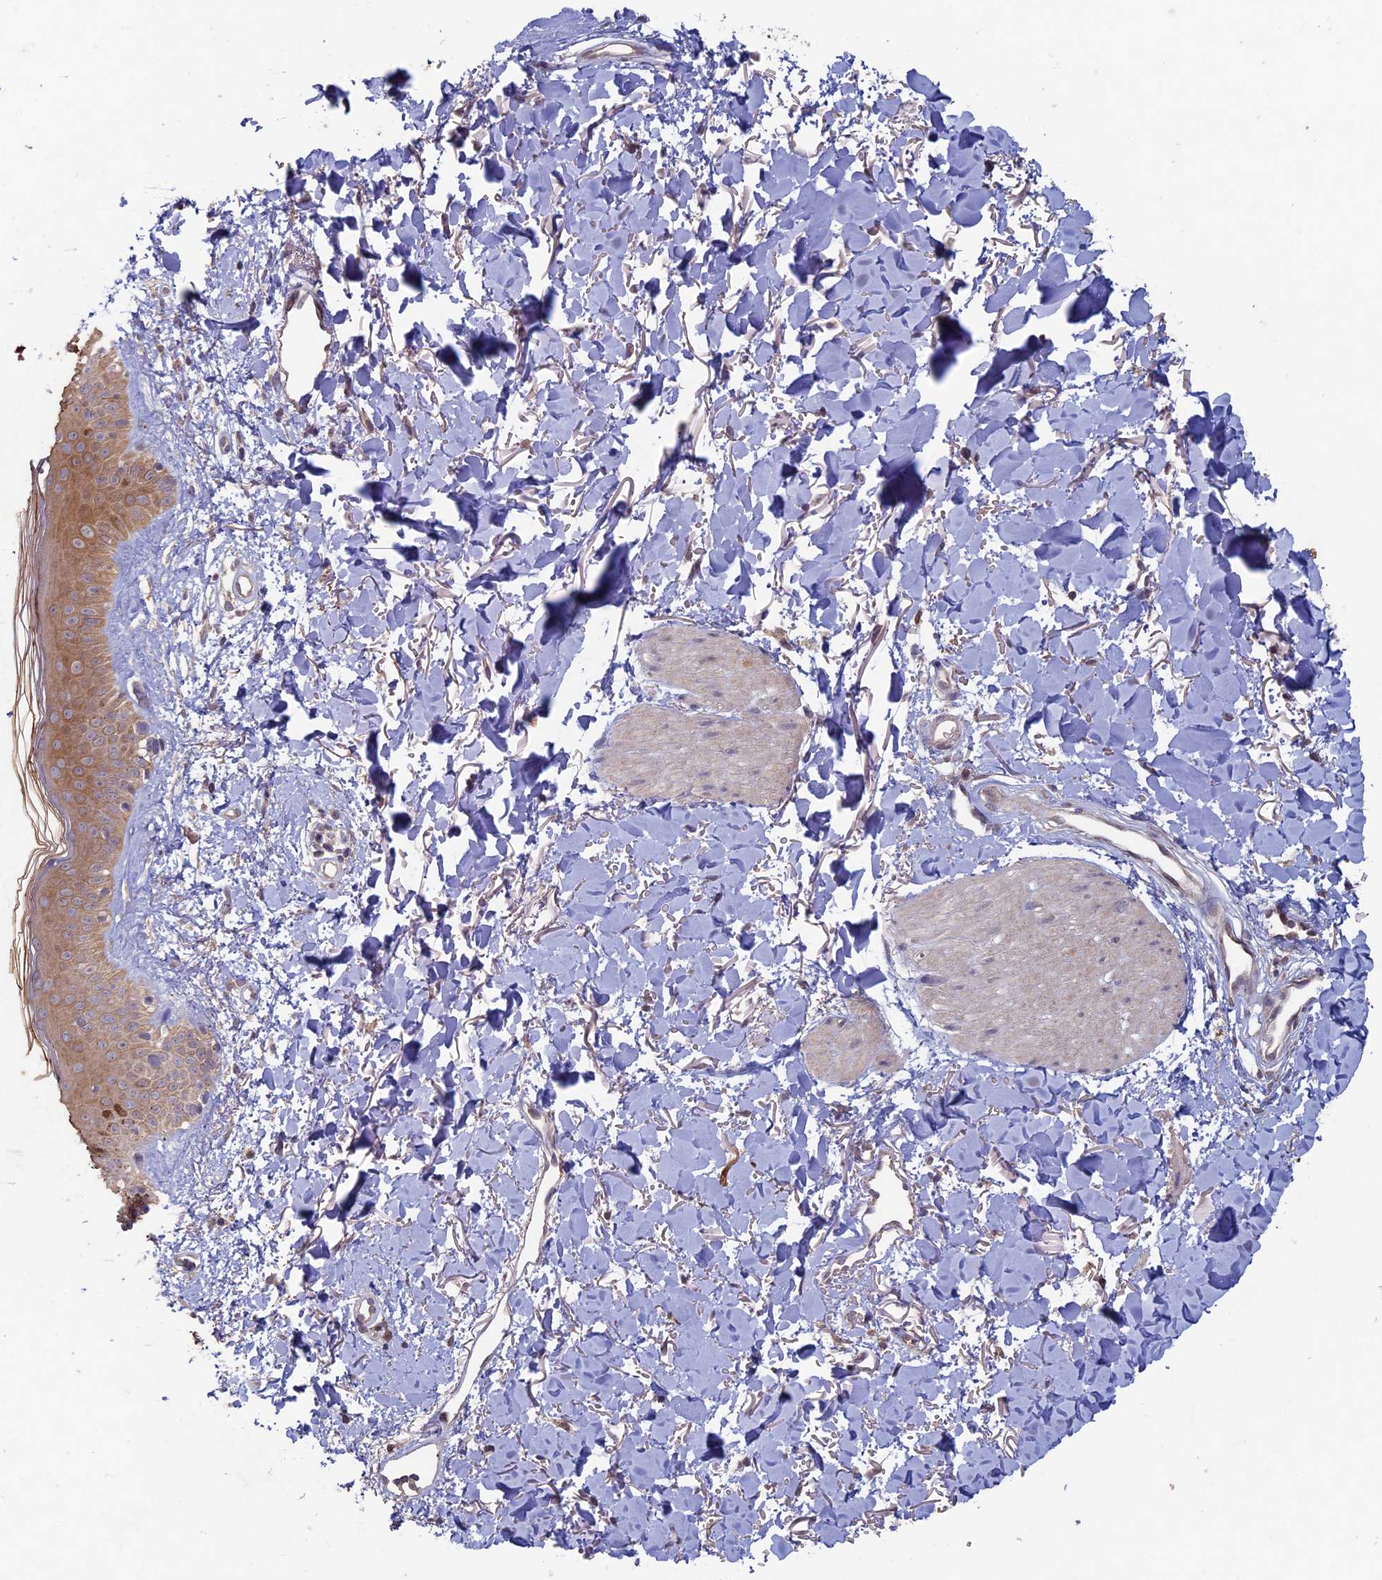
{"staining": {"intensity": "weak", "quantity": ">75%", "location": "cytoplasmic/membranous"}, "tissue": "skin", "cell_type": "Fibroblasts", "image_type": "normal", "snomed": [{"axis": "morphology", "description": "Normal tissue, NOS"}, {"axis": "topography", "description": "Skin"}], "caption": "A histopathology image of skin stained for a protein displays weak cytoplasmic/membranous brown staining in fibroblasts.", "gene": "RCCD1", "patient": {"sex": "female", "age": 58}}